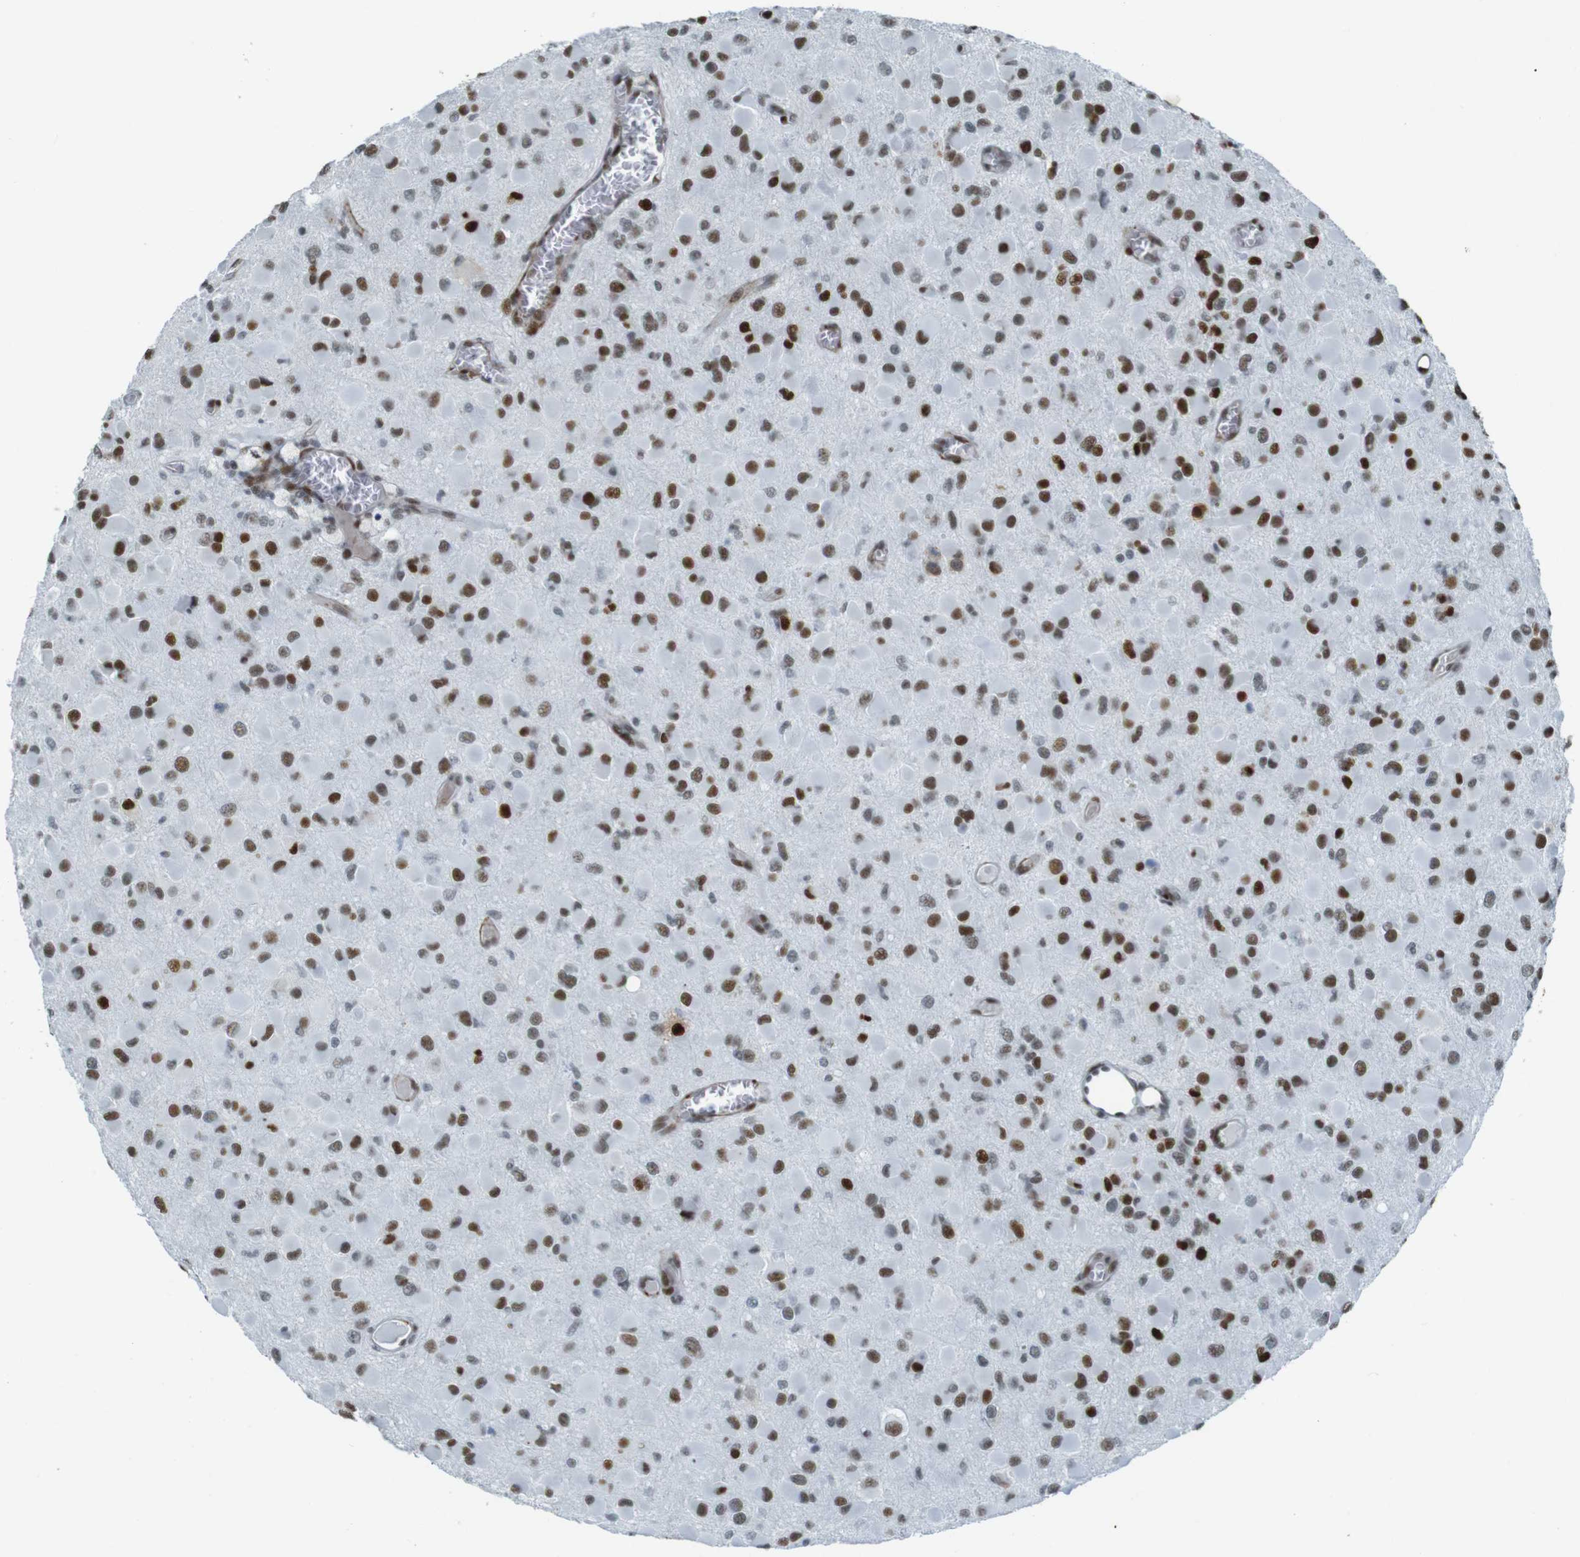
{"staining": {"intensity": "moderate", "quantity": ">75%", "location": "nuclear"}, "tissue": "glioma", "cell_type": "Tumor cells", "image_type": "cancer", "snomed": [{"axis": "morphology", "description": "Glioma, malignant, Low grade"}, {"axis": "topography", "description": "Brain"}], "caption": "Moderate nuclear expression for a protein is seen in about >75% of tumor cells of malignant low-grade glioma using immunohistochemistry.", "gene": "HEXIM1", "patient": {"sex": "male", "age": 42}}